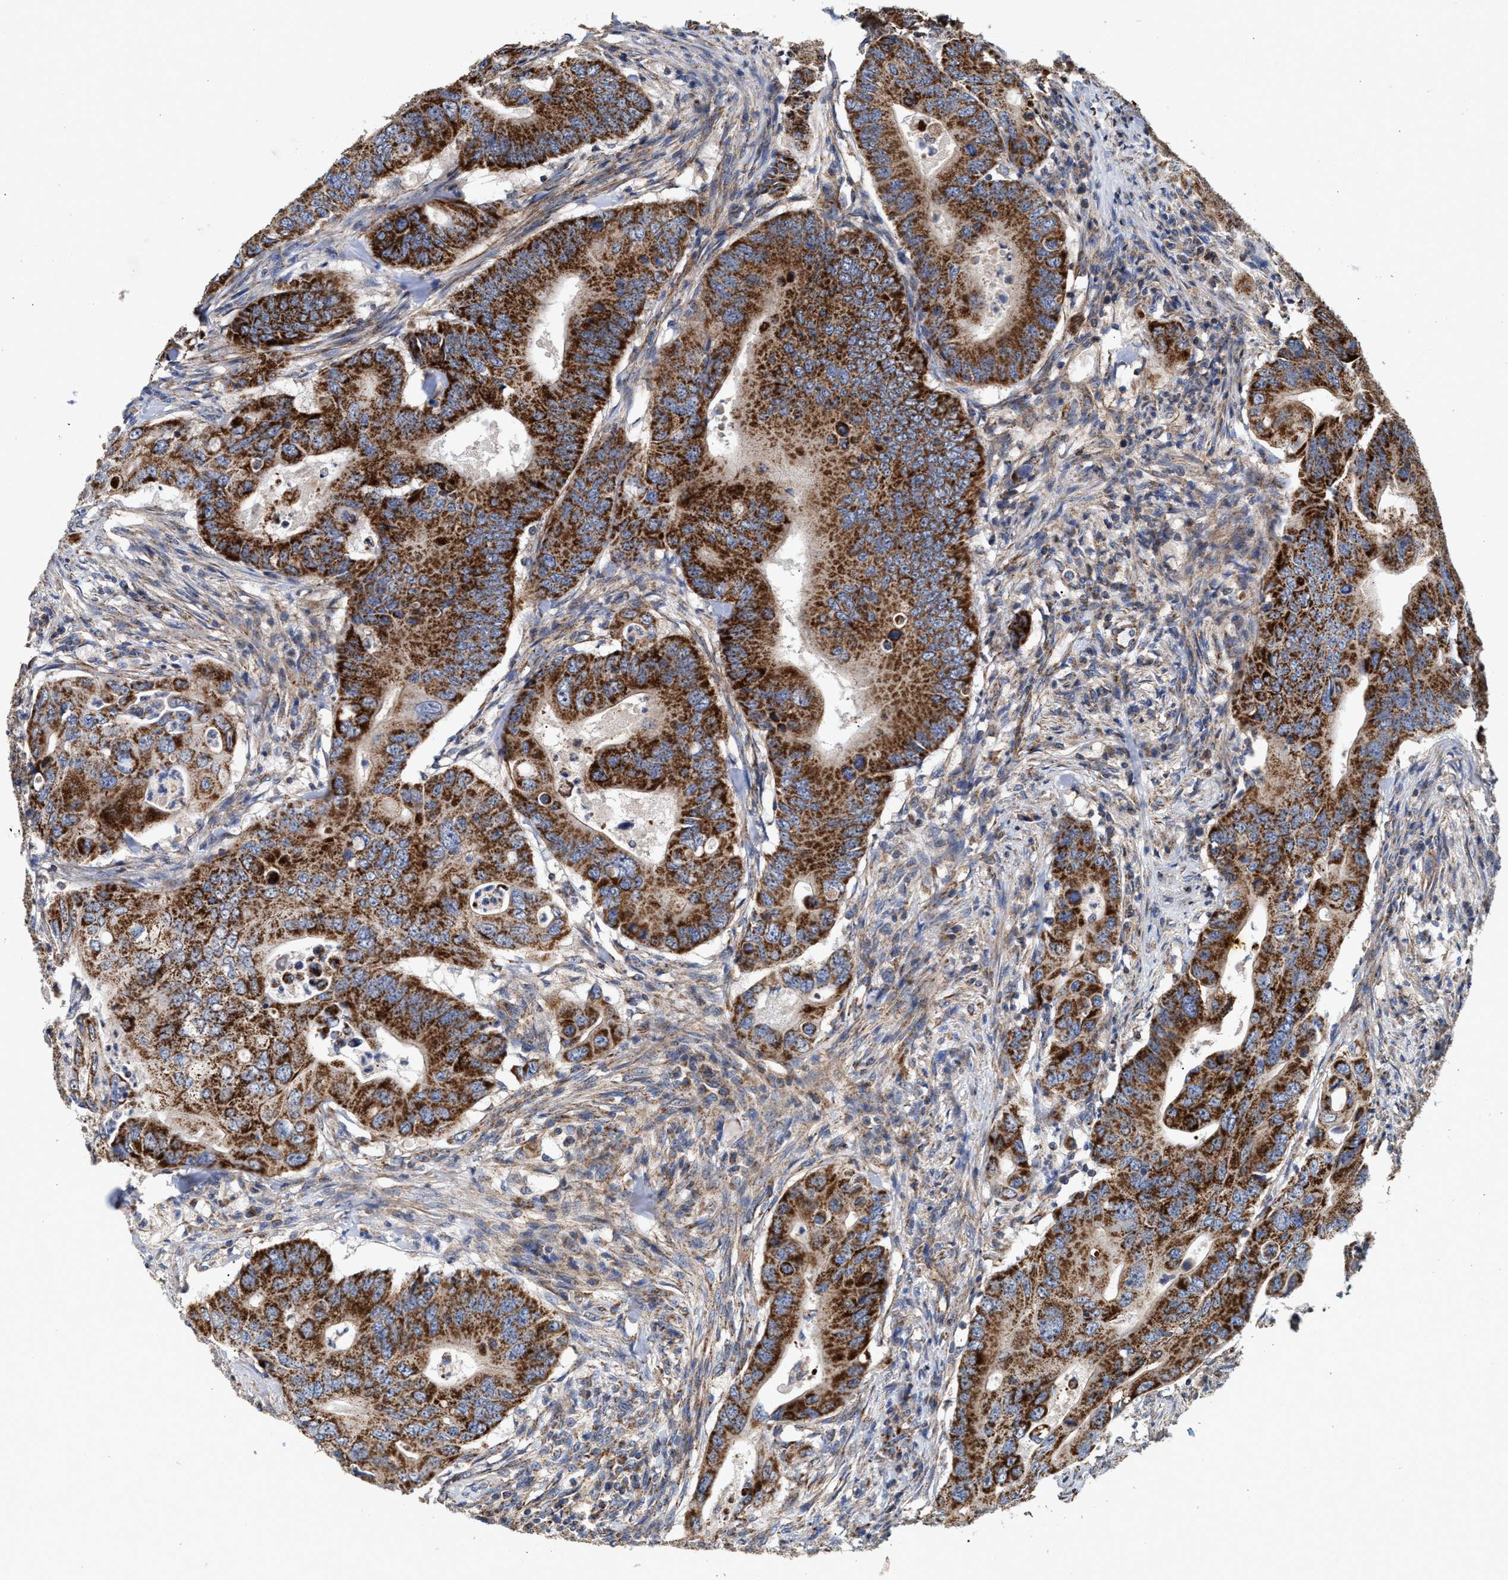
{"staining": {"intensity": "strong", "quantity": ">75%", "location": "cytoplasmic/membranous"}, "tissue": "colorectal cancer", "cell_type": "Tumor cells", "image_type": "cancer", "snomed": [{"axis": "morphology", "description": "Adenocarcinoma, NOS"}, {"axis": "topography", "description": "Colon"}], "caption": "Protein staining of adenocarcinoma (colorectal) tissue demonstrates strong cytoplasmic/membranous expression in approximately >75% of tumor cells. The protein is shown in brown color, while the nuclei are stained blue.", "gene": "MECR", "patient": {"sex": "male", "age": 71}}